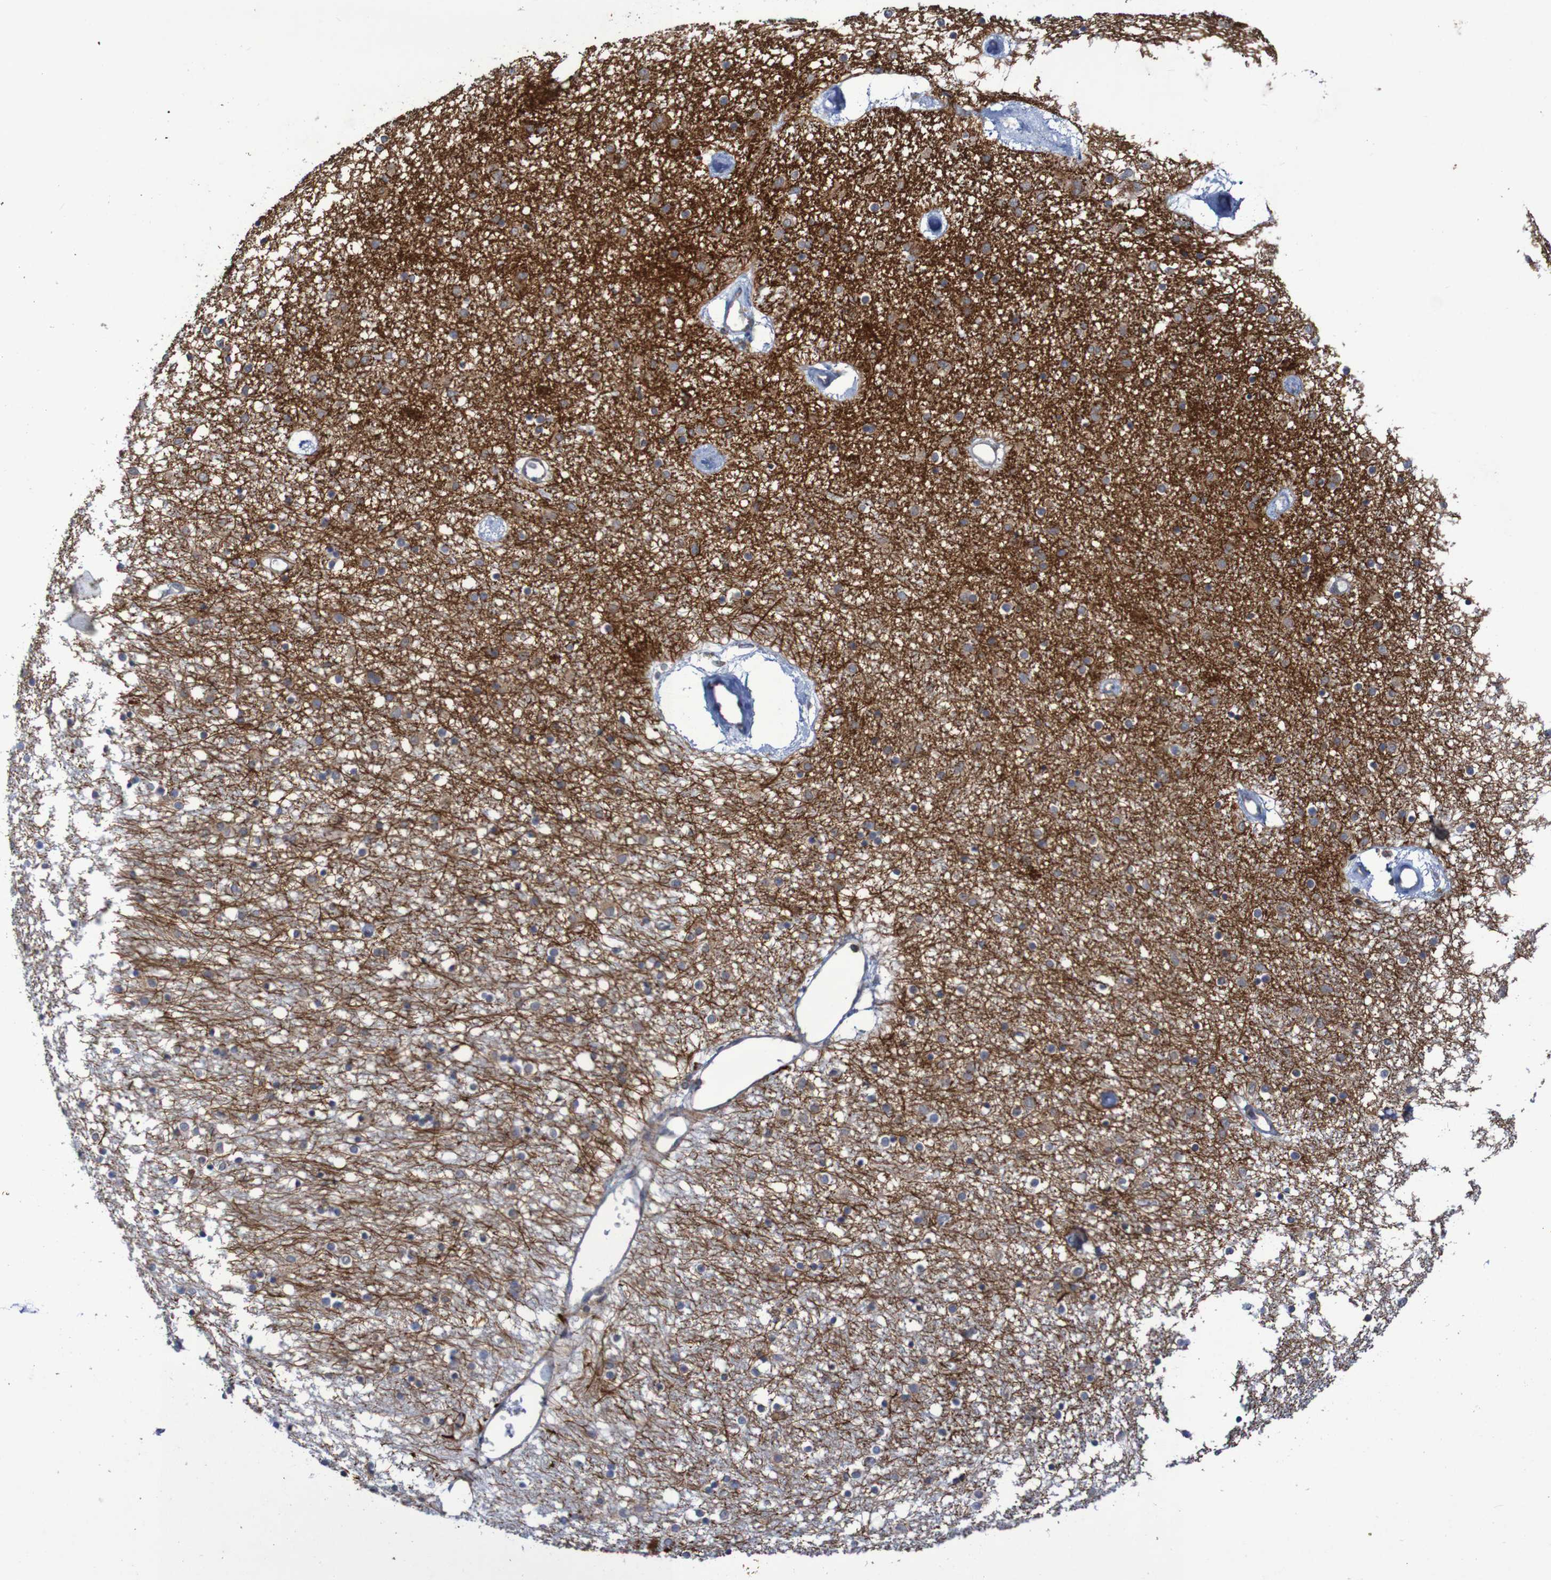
{"staining": {"intensity": "strong", "quantity": "<25%", "location": "cytoplasmic/membranous"}, "tissue": "caudate", "cell_type": "Glial cells", "image_type": "normal", "snomed": [{"axis": "morphology", "description": "Normal tissue, NOS"}, {"axis": "topography", "description": "Lateral ventricle wall"}], "caption": "Caudate was stained to show a protein in brown. There is medium levels of strong cytoplasmic/membranous expression in approximately <25% of glial cells. (Brightfield microscopy of DAB IHC at high magnification).", "gene": "DVL1", "patient": {"sex": "female", "age": 54}}